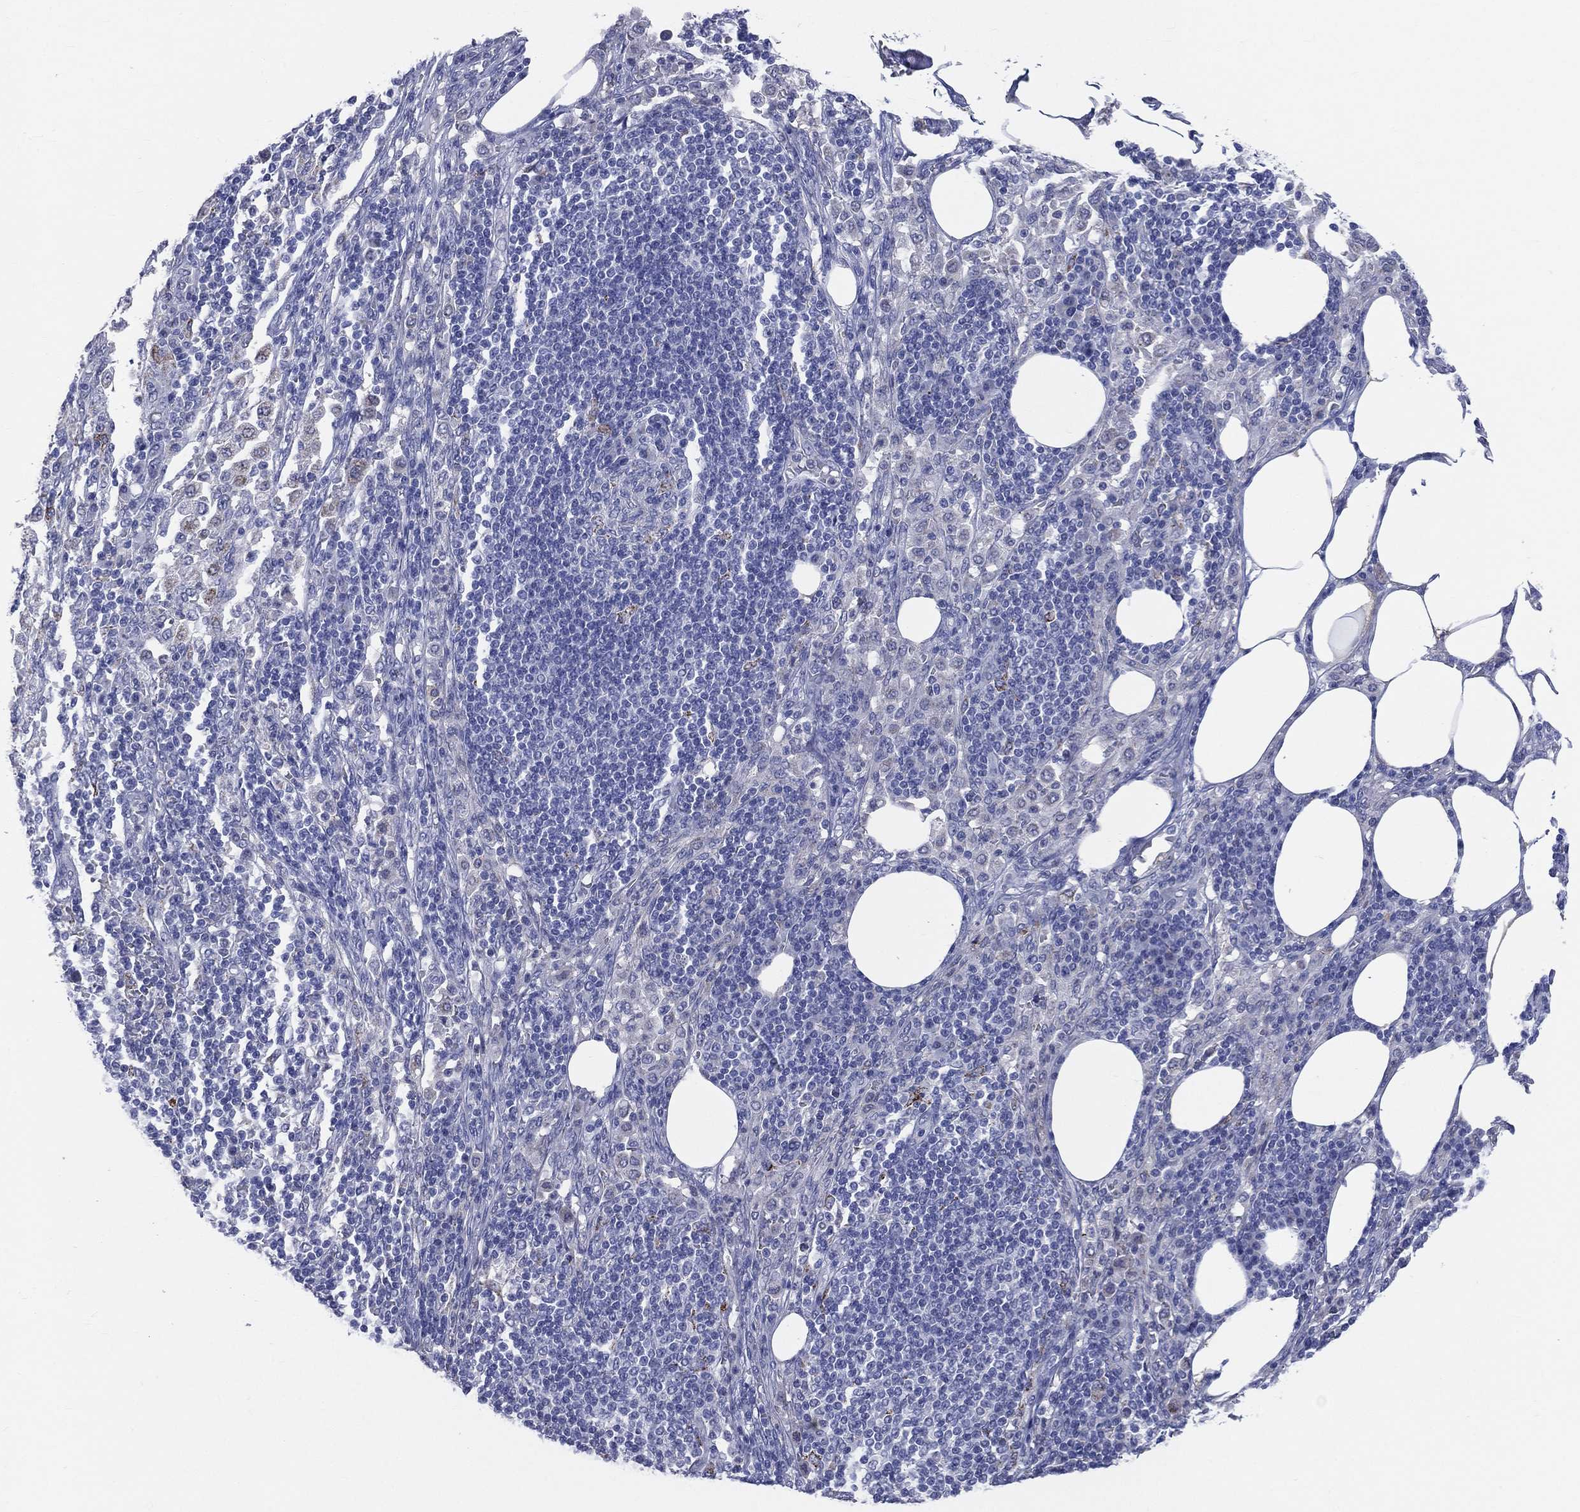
{"staining": {"intensity": "negative", "quantity": "none", "location": "none"}, "tissue": "pancreatic cancer", "cell_type": "Tumor cells", "image_type": "cancer", "snomed": [{"axis": "morphology", "description": "Adenocarcinoma, NOS"}, {"axis": "topography", "description": "Pancreas"}], "caption": "Immunohistochemistry (IHC) micrograph of human pancreatic cancer (adenocarcinoma) stained for a protein (brown), which exhibits no staining in tumor cells.", "gene": "AKAP3", "patient": {"sex": "female", "age": 61}}